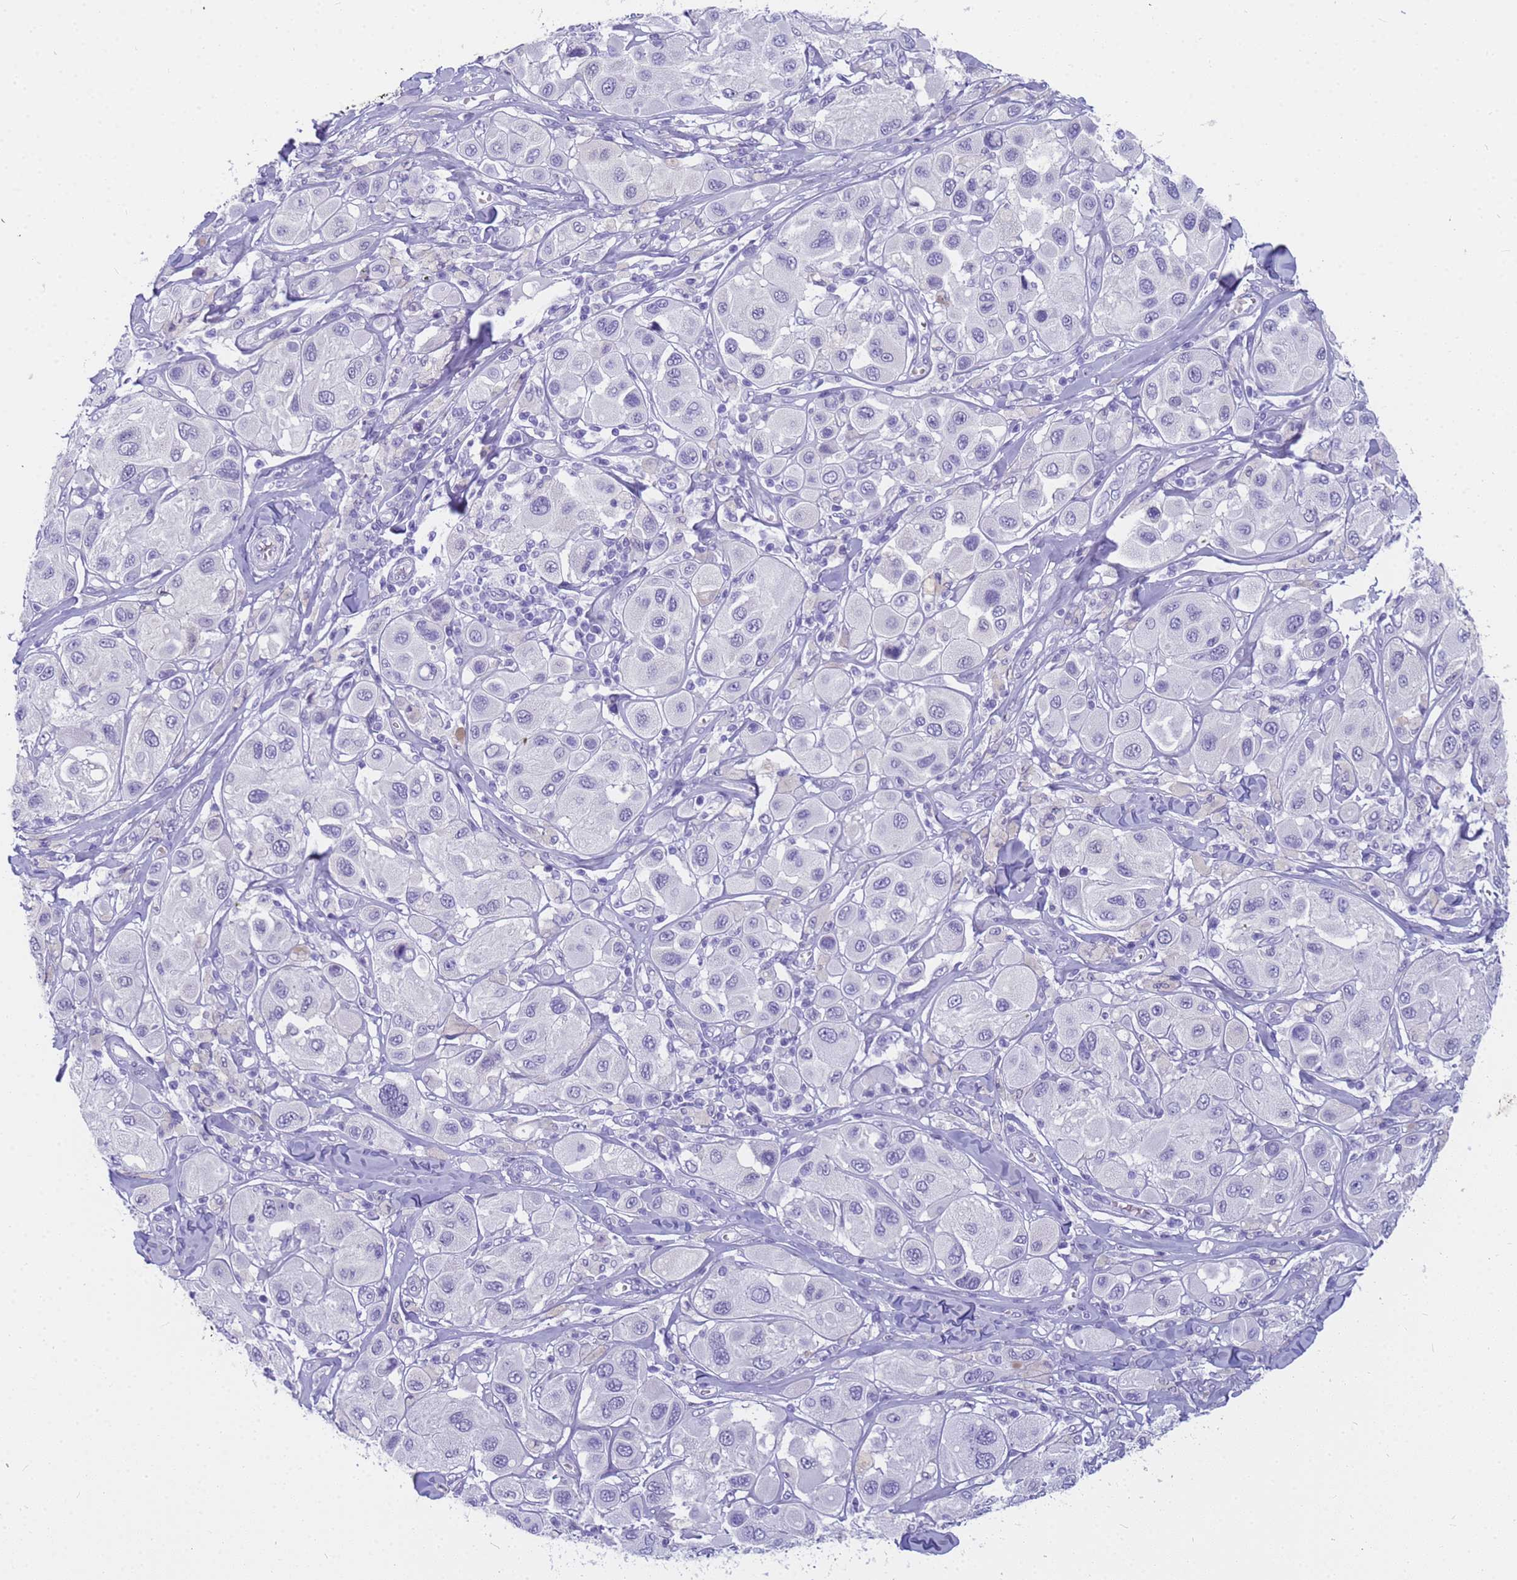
{"staining": {"intensity": "negative", "quantity": "none", "location": "none"}, "tissue": "melanoma", "cell_type": "Tumor cells", "image_type": "cancer", "snomed": [{"axis": "morphology", "description": "Malignant melanoma, Metastatic site"}, {"axis": "topography", "description": "Skin"}], "caption": "Photomicrograph shows no significant protein positivity in tumor cells of malignant melanoma (metastatic site).", "gene": "RNASE2", "patient": {"sex": "male", "age": 41}}